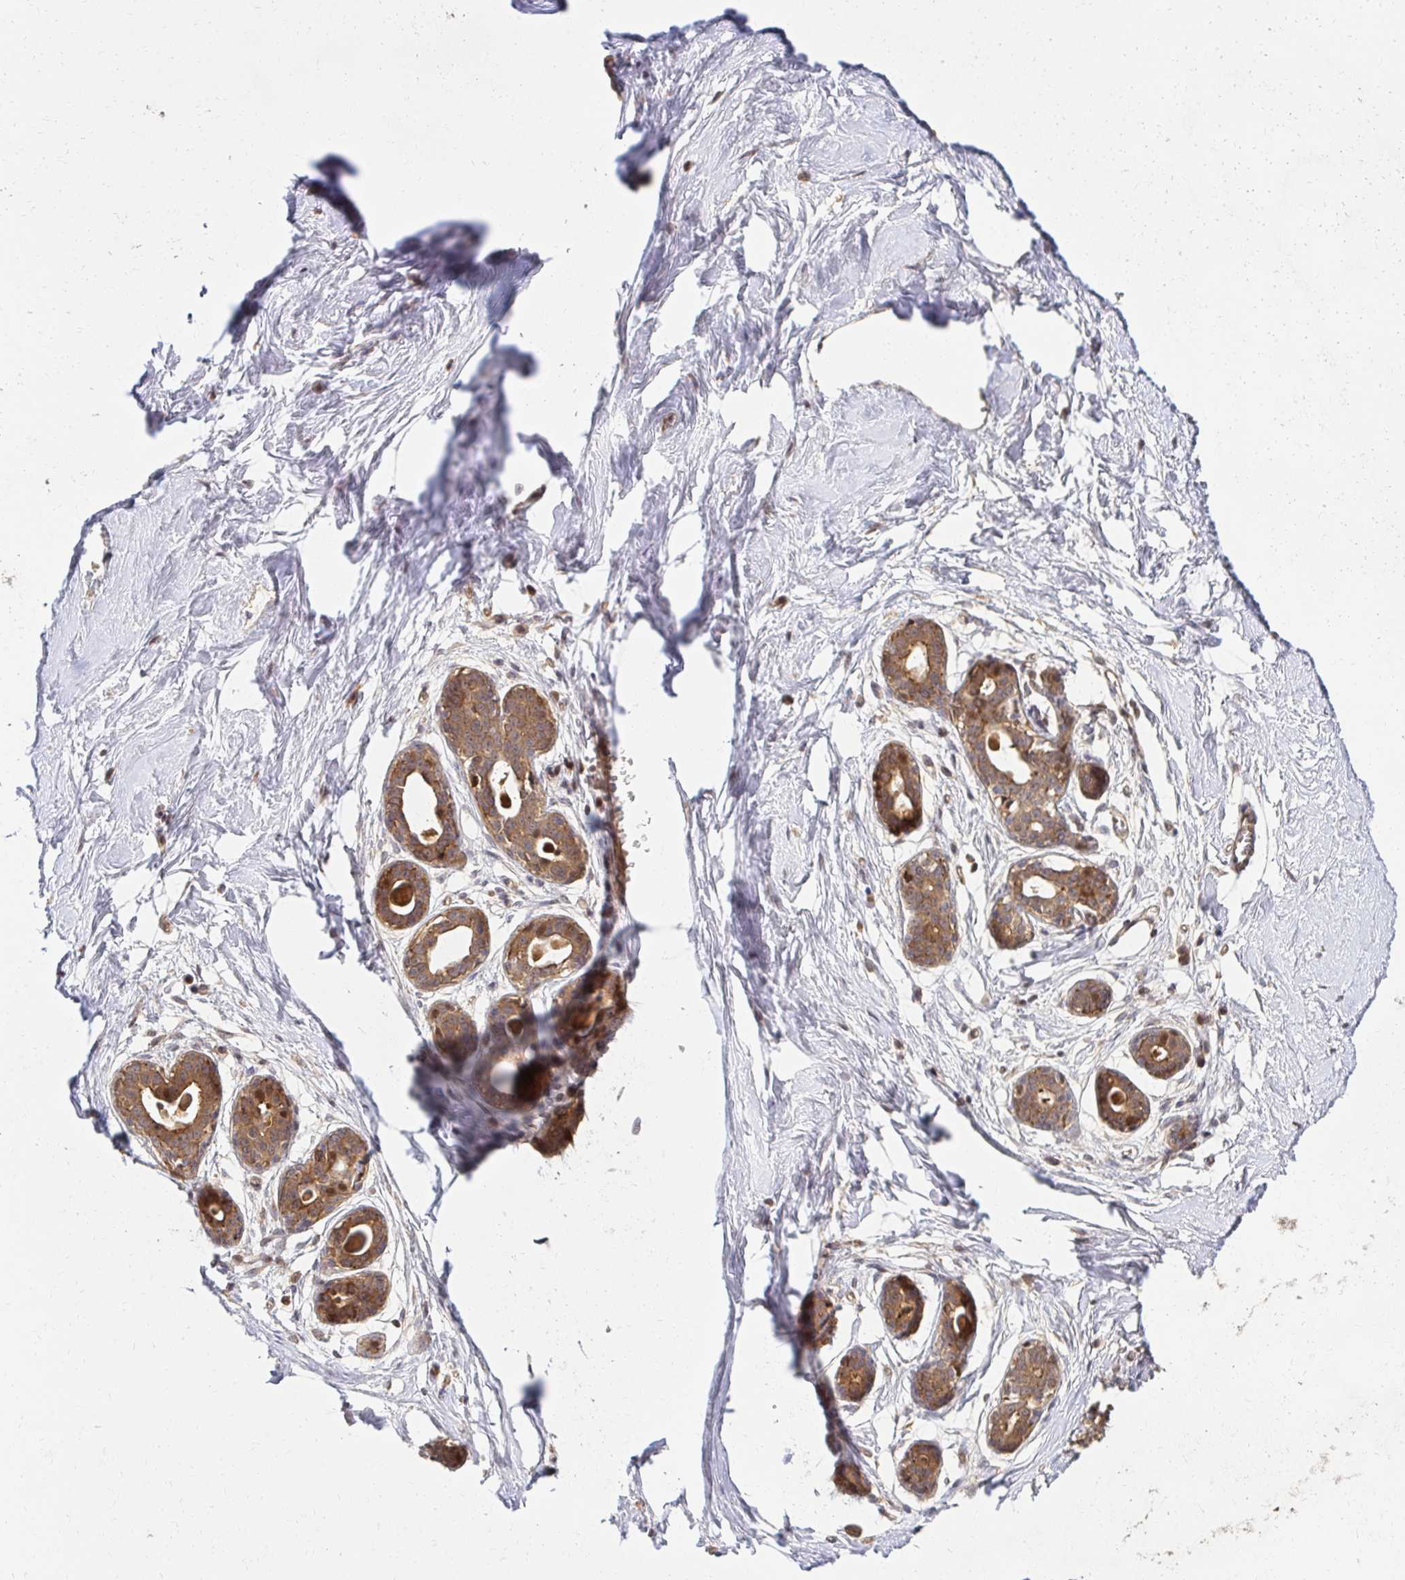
{"staining": {"intensity": "negative", "quantity": "none", "location": "none"}, "tissue": "breast", "cell_type": "Adipocytes", "image_type": "normal", "snomed": [{"axis": "morphology", "description": "Normal tissue, NOS"}, {"axis": "topography", "description": "Breast"}], "caption": "A micrograph of breast stained for a protein demonstrates no brown staining in adipocytes. (IHC, brightfield microscopy, high magnification).", "gene": "PSMA4", "patient": {"sex": "female", "age": 45}}